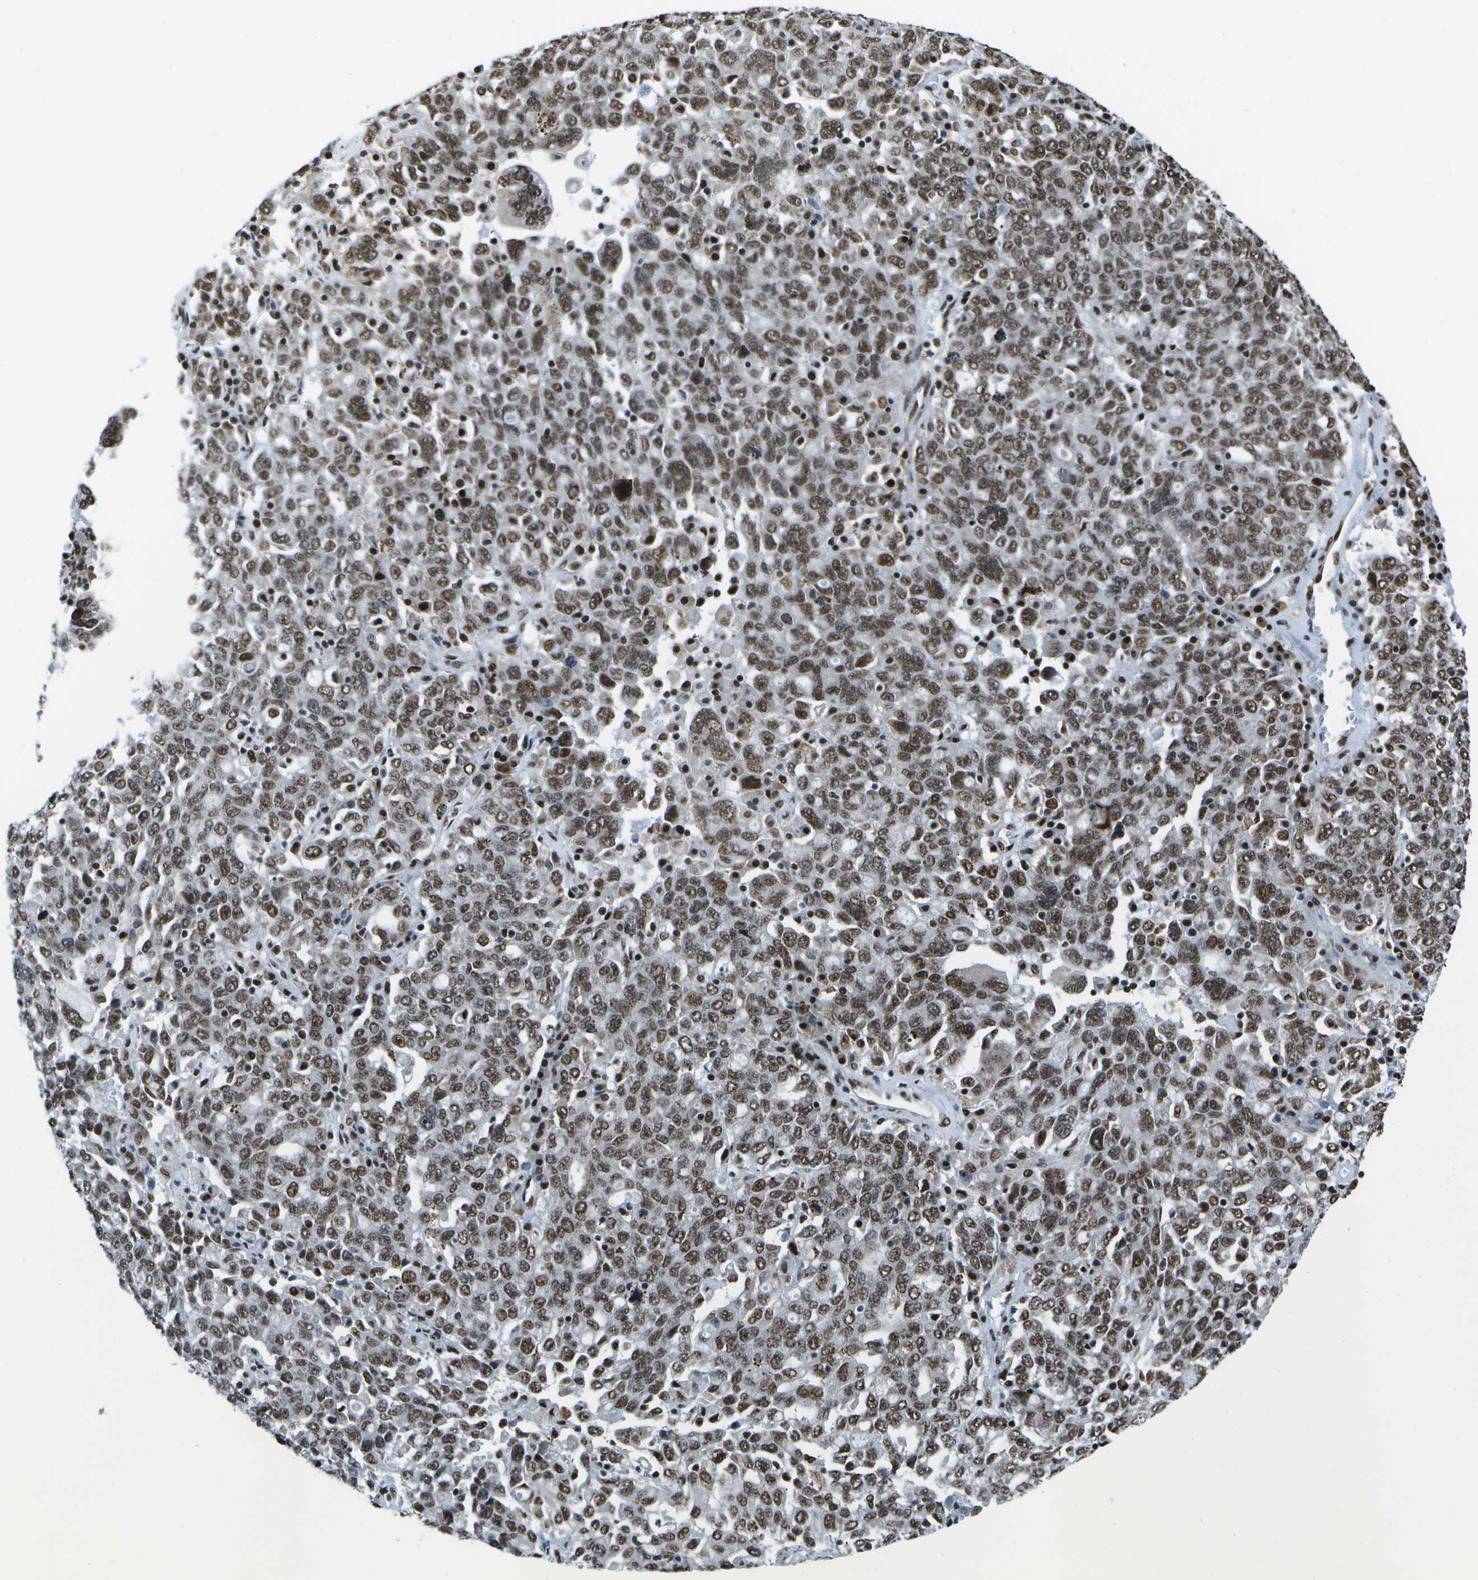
{"staining": {"intensity": "strong", "quantity": ">75%", "location": "nuclear"}, "tissue": "ovarian cancer", "cell_type": "Tumor cells", "image_type": "cancer", "snomed": [{"axis": "morphology", "description": "Carcinoma, endometroid"}, {"axis": "topography", "description": "Ovary"}], "caption": "A high amount of strong nuclear staining is identified in approximately >75% of tumor cells in ovarian cancer tissue. (DAB IHC, brown staining for protein, blue staining for nuclei).", "gene": "NSRP1", "patient": {"sex": "female", "age": 62}}